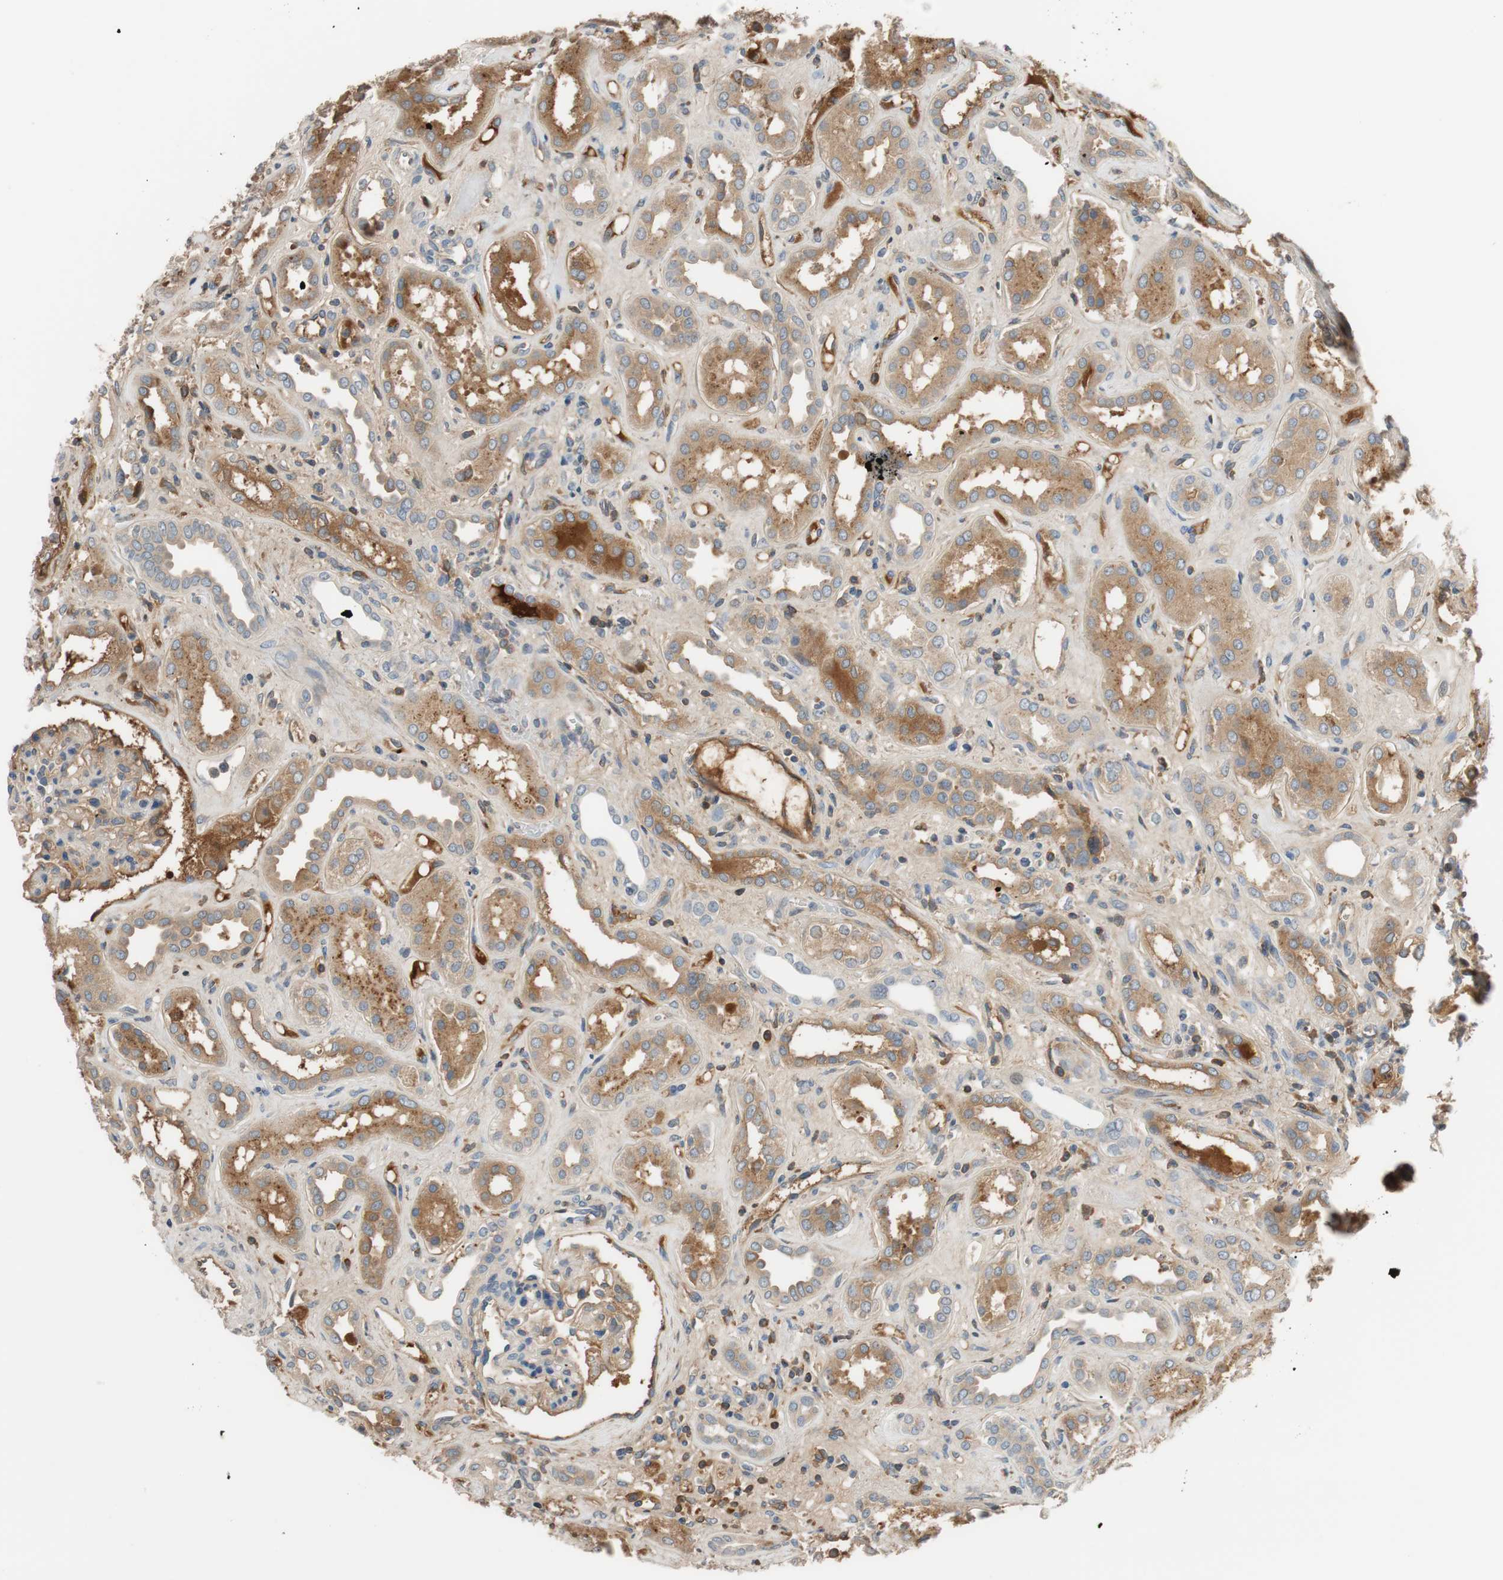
{"staining": {"intensity": "weak", "quantity": "25%-75%", "location": "cytoplasmic/membranous"}, "tissue": "kidney", "cell_type": "Cells in glomeruli", "image_type": "normal", "snomed": [{"axis": "morphology", "description": "Normal tissue, NOS"}, {"axis": "topography", "description": "Kidney"}], "caption": "Protein staining by immunohistochemistry displays weak cytoplasmic/membranous staining in about 25%-75% of cells in glomeruli in normal kidney. Using DAB (3,3'-diaminobenzidine) (brown) and hematoxylin (blue) stains, captured at high magnification using brightfield microscopy.", "gene": "C4A", "patient": {"sex": "male", "age": 59}}